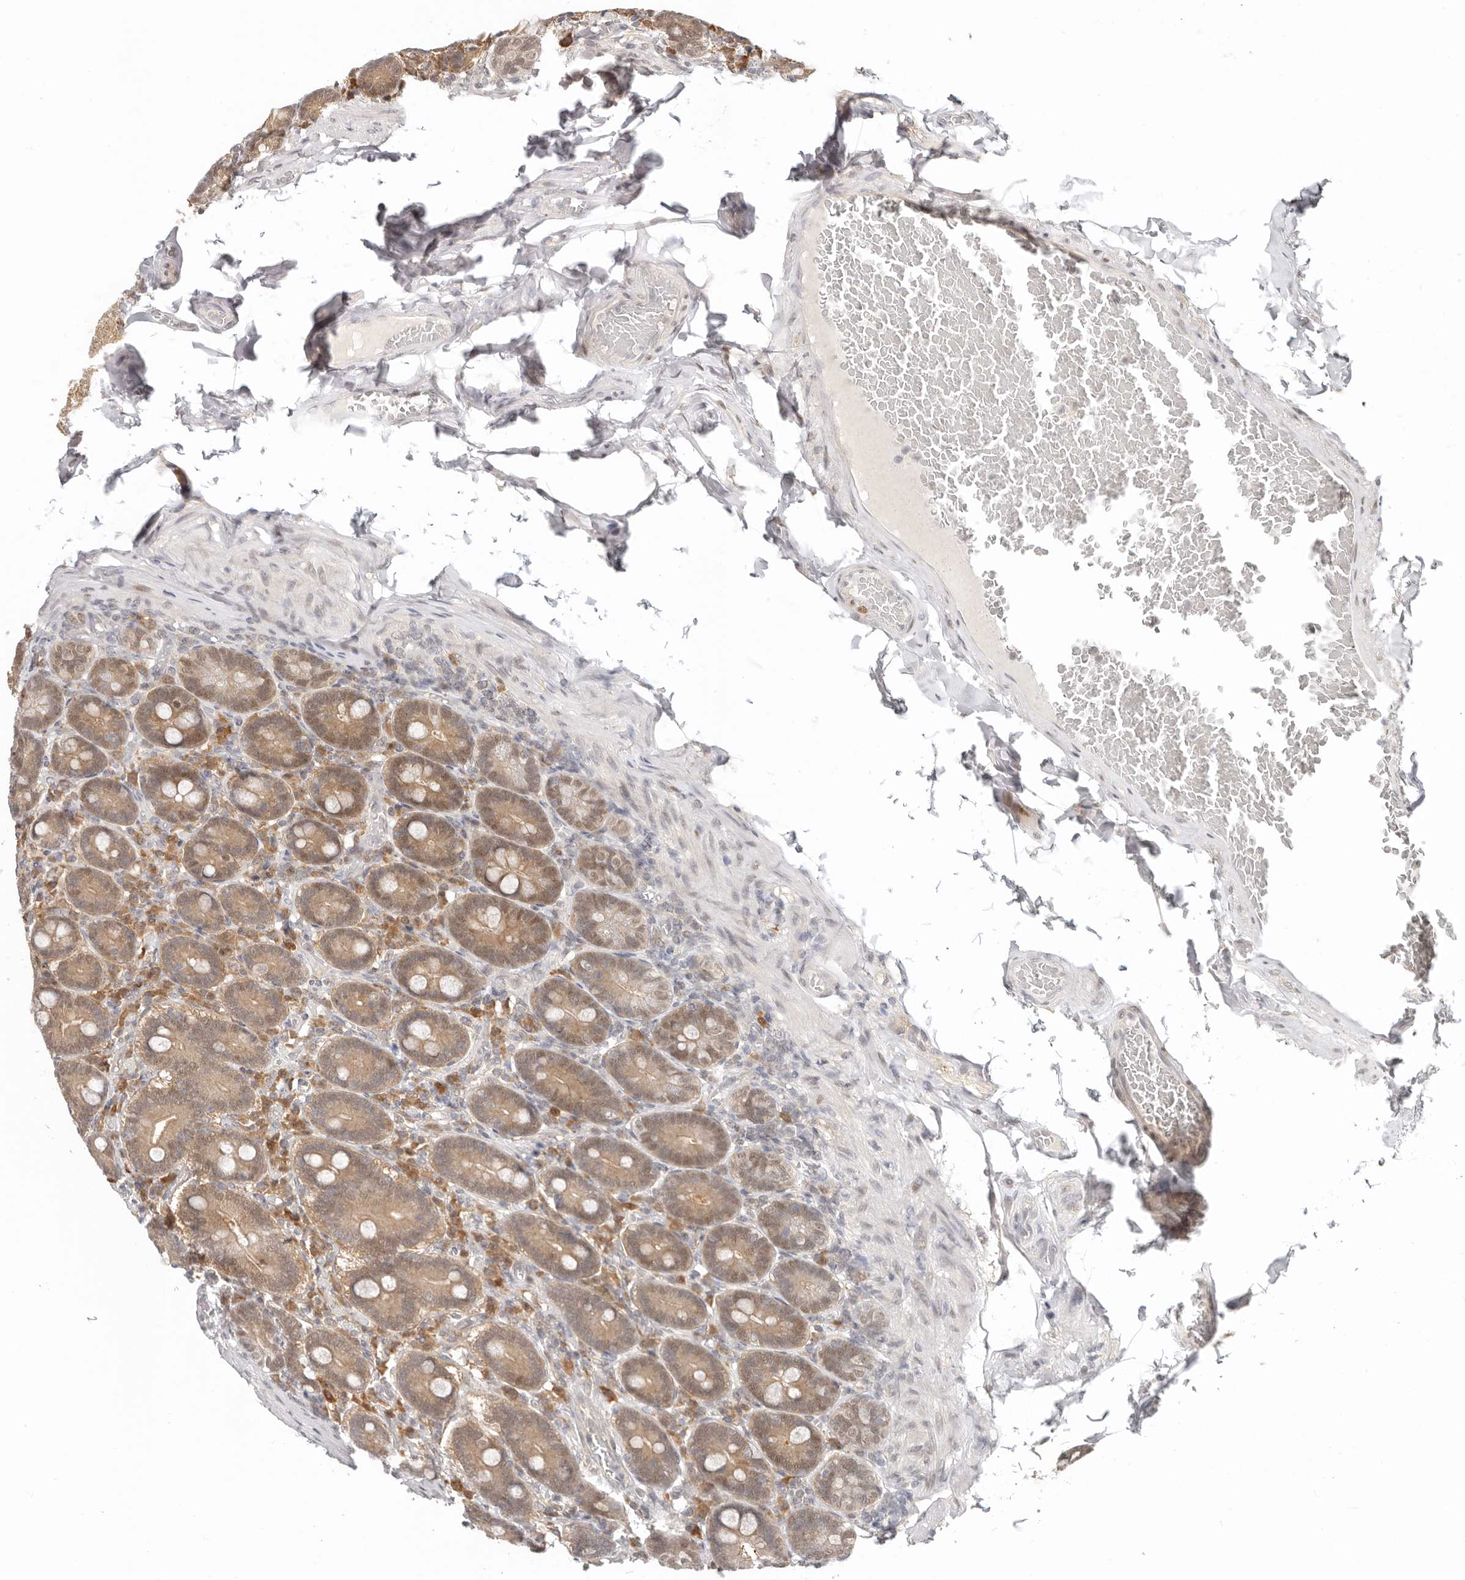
{"staining": {"intensity": "moderate", "quantity": ">75%", "location": "cytoplasmic/membranous,nuclear"}, "tissue": "duodenum", "cell_type": "Glandular cells", "image_type": "normal", "snomed": [{"axis": "morphology", "description": "Normal tissue, NOS"}, {"axis": "topography", "description": "Duodenum"}], "caption": "Immunohistochemical staining of unremarkable duodenum exhibits >75% levels of moderate cytoplasmic/membranous,nuclear protein positivity in about >75% of glandular cells. (Stains: DAB (3,3'-diaminobenzidine) in brown, nuclei in blue, Microscopy: brightfield microscopy at high magnification).", "gene": "LARP7", "patient": {"sex": "female", "age": 62}}